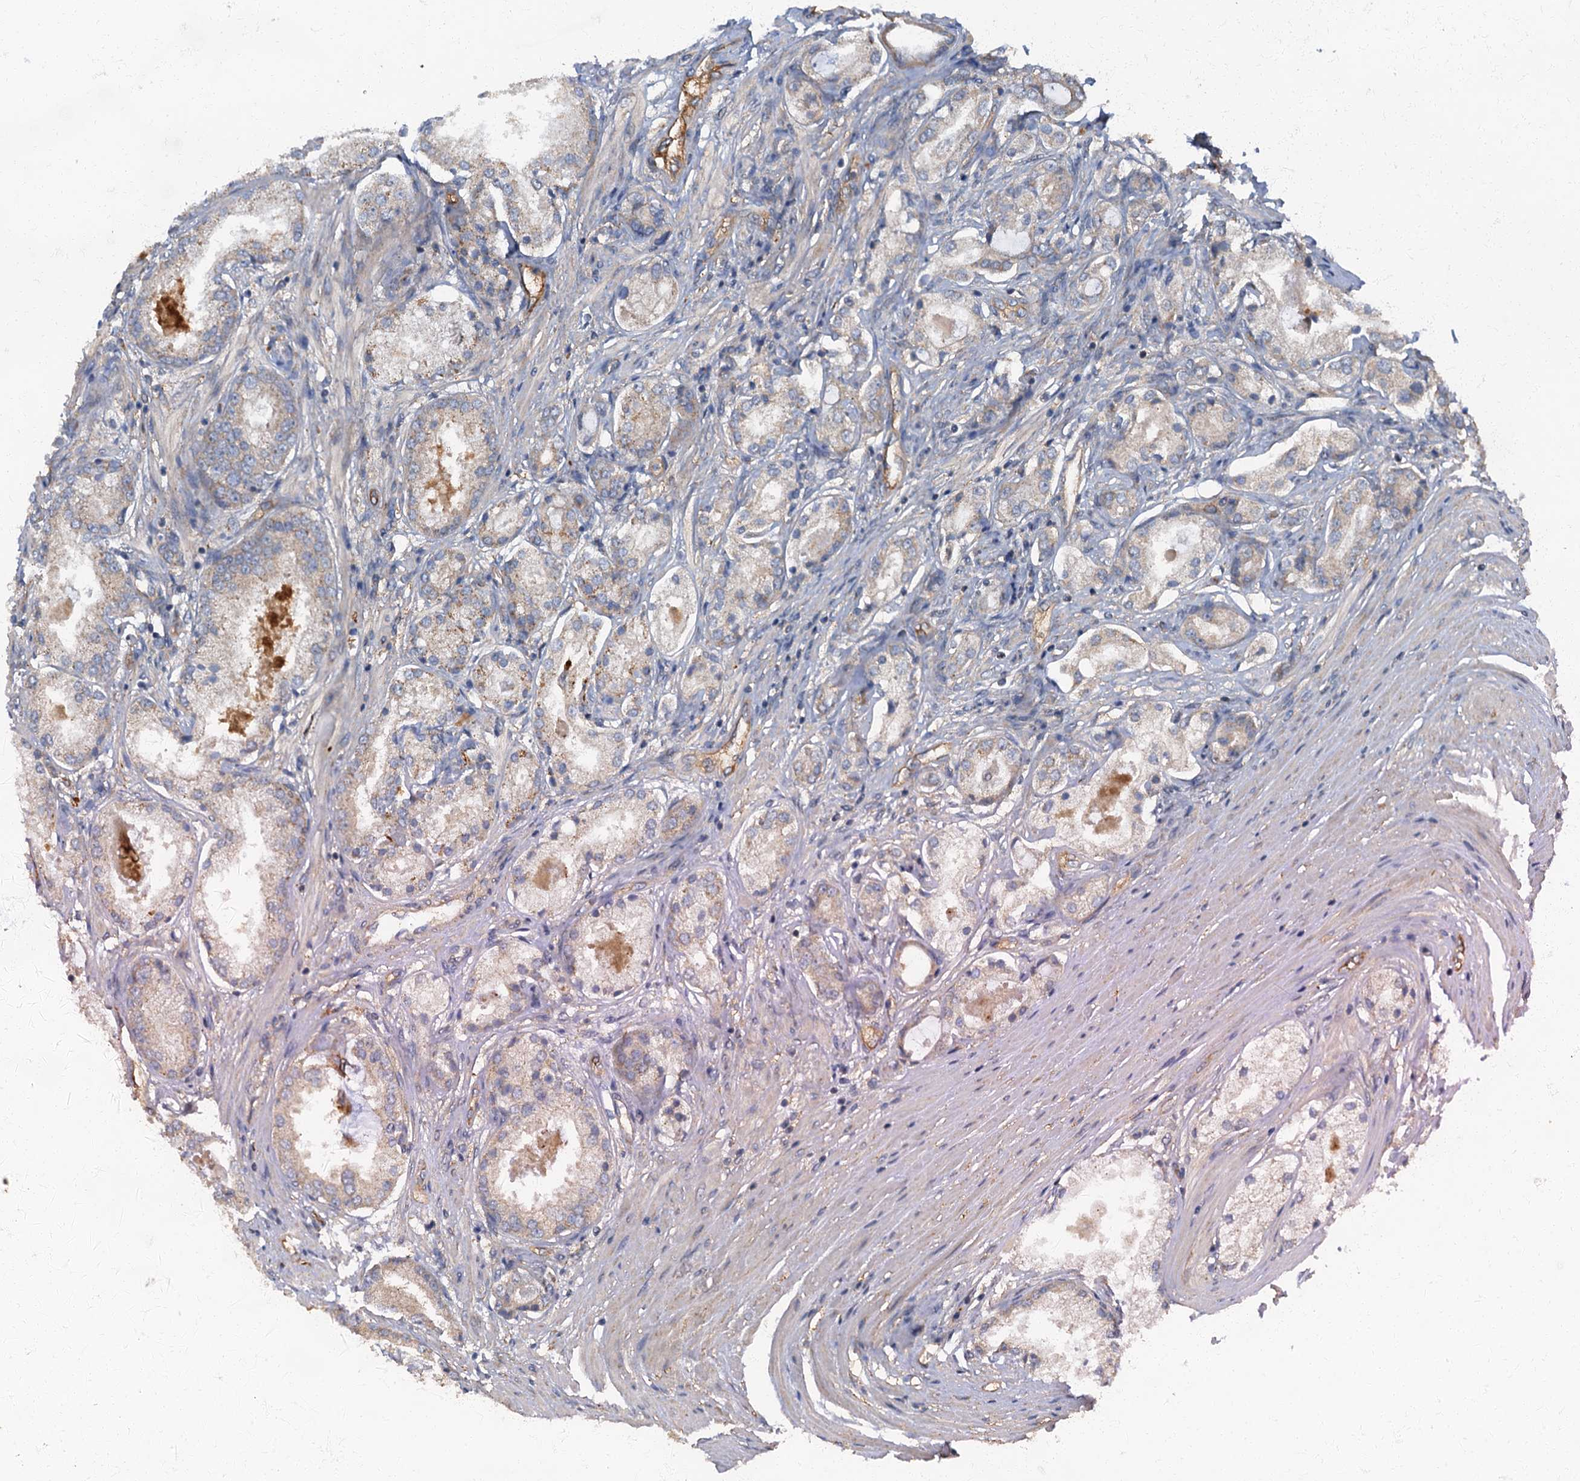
{"staining": {"intensity": "weak", "quantity": "<25%", "location": "cytoplasmic/membranous"}, "tissue": "prostate cancer", "cell_type": "Tumor cells", "image_type": "cancer", "snomed": [{"axis": "morphology", "description": "Adenocarcinoma, Low grade"}, {"axis": "topography", "description": "Prostate"}], "caption": "An image of human prostate cancer is negative for staining in tumor cells. (DAB (3,3'-diaminobenzidine) IHC visualized using brightfield microscopy, high magnification).", "gene": "ARL11", "patient": {"sex": "male", "age": 68}}